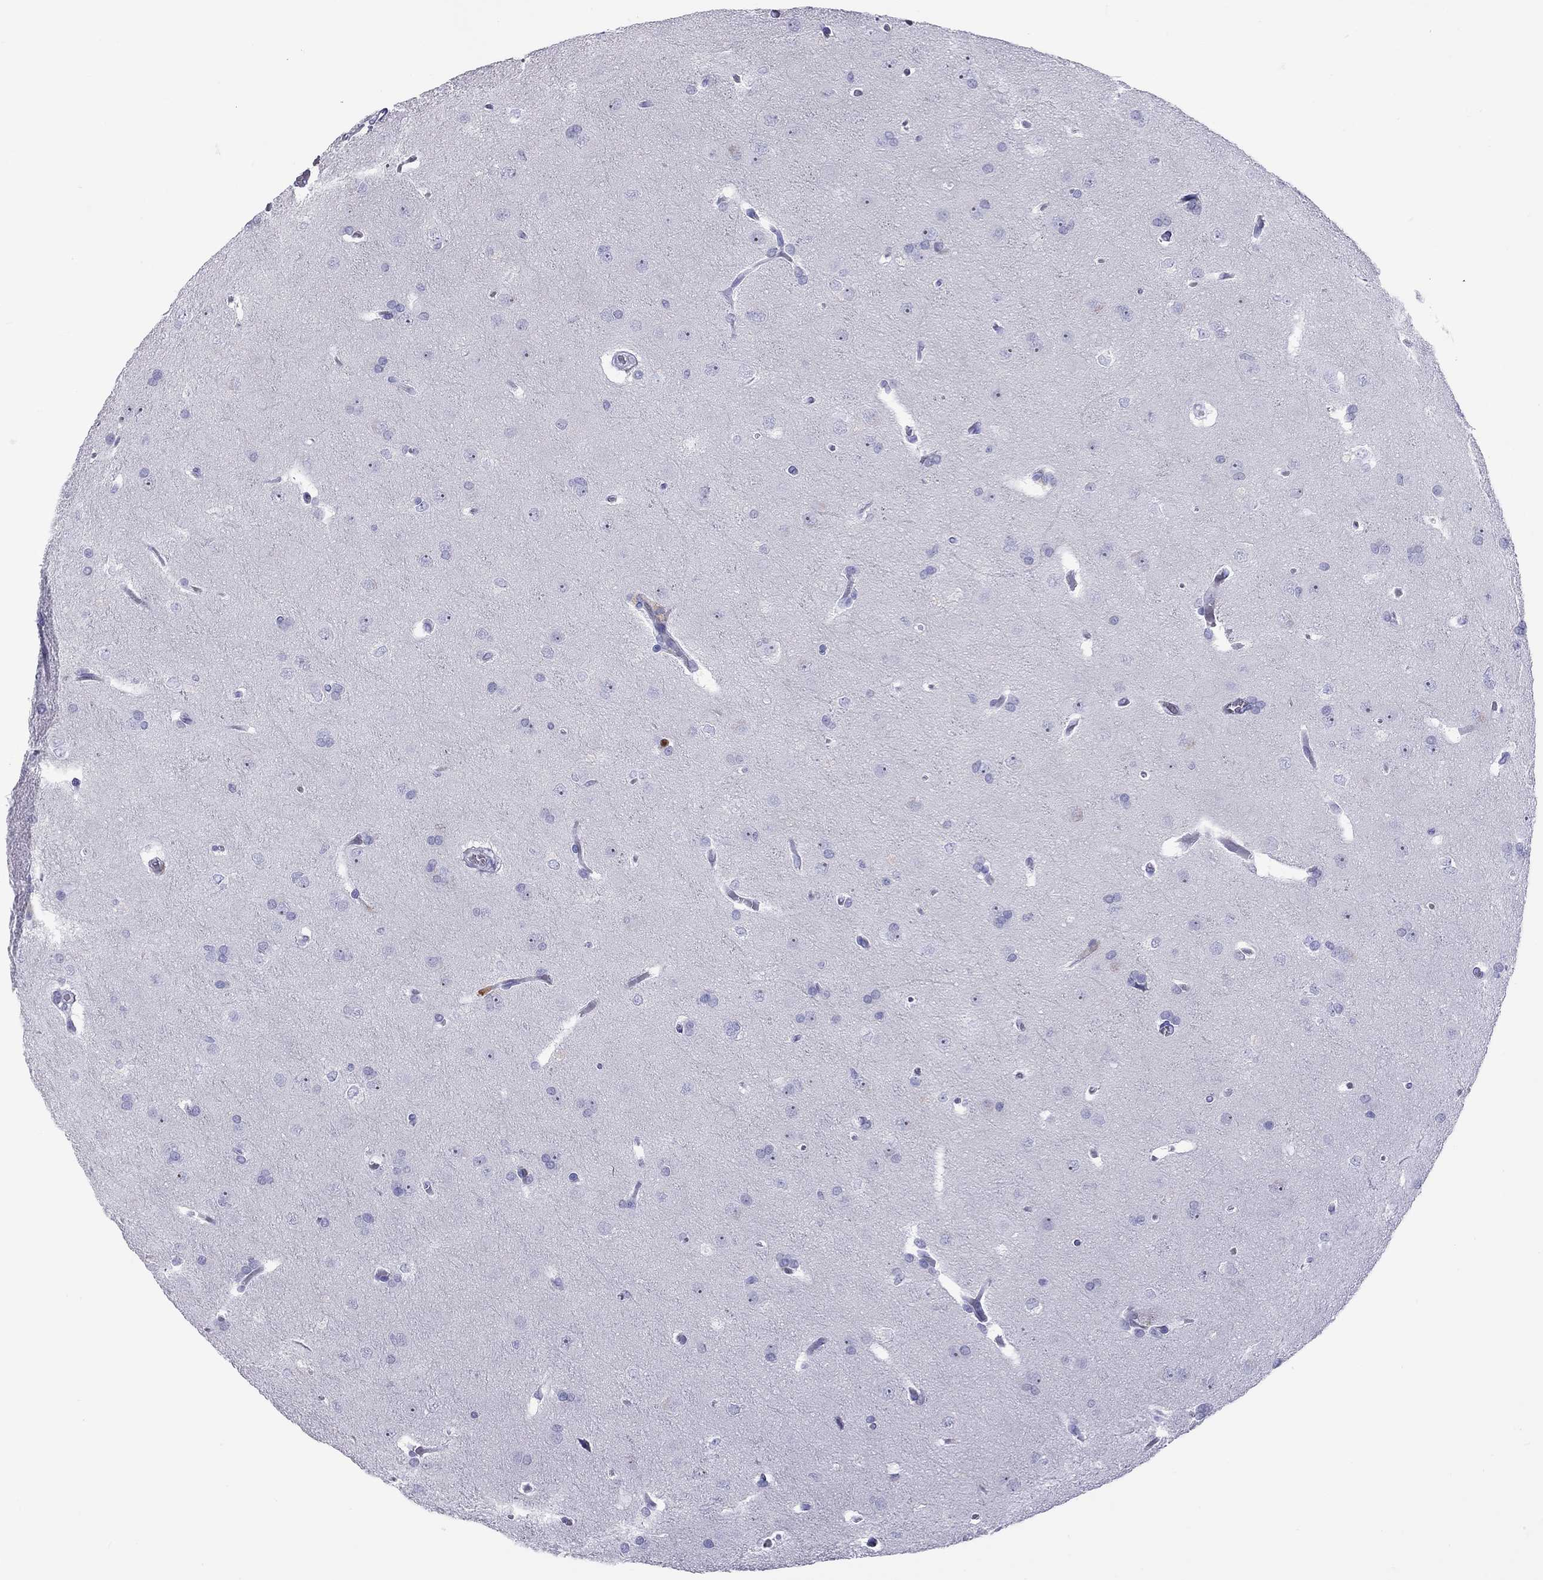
{"staining": {"intensity": "negative", "quantity": "none", "location": "none"}, "tissue": "glioma", "cell_type": "Tumor cells", "image_type": "cancer", "snomed": [{"axis": "morphology", "description": "Glioma, malignant, Low grade"}, {"axis": "topography", "description": "Brain"}], "caption": "Protein analysis of glioma demonstrates no significant positivity in tumor cells.", "gene": "SLAMF1", "patient": {"sex": "female", "age": 32}}